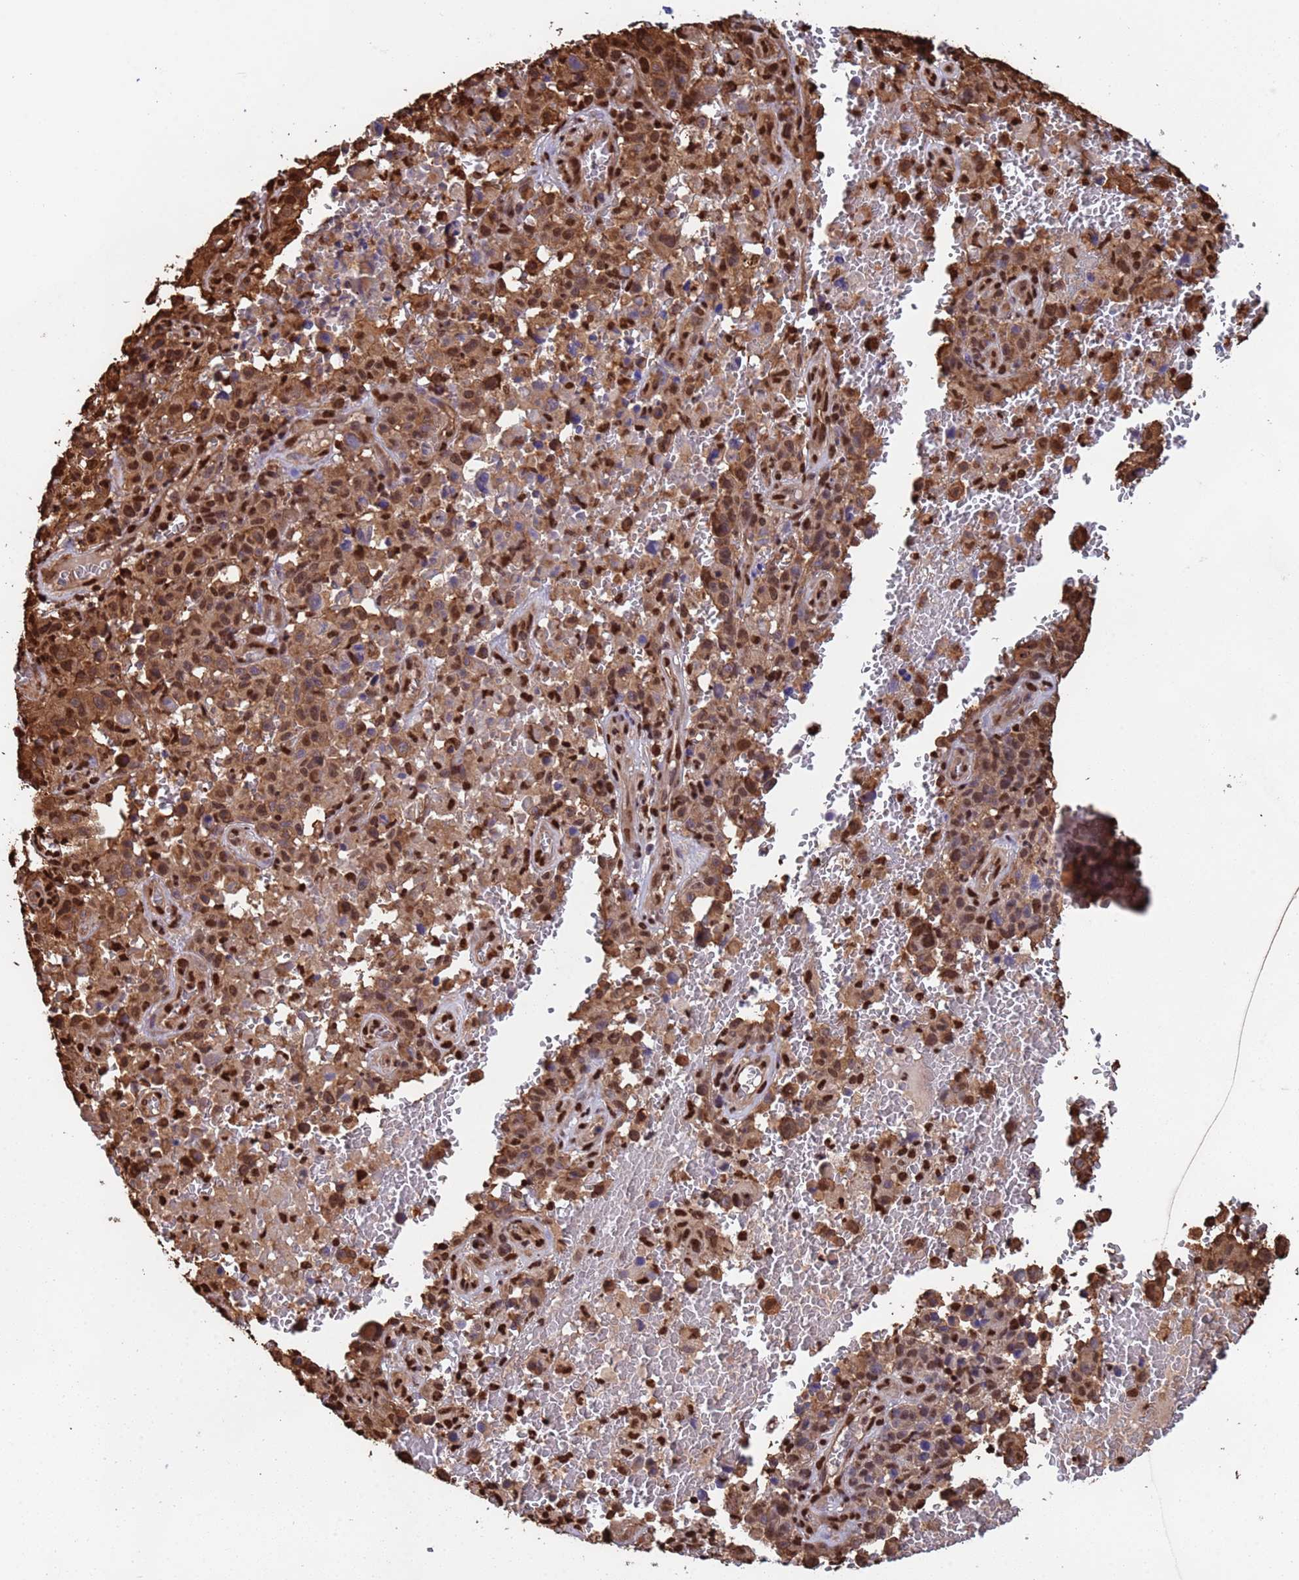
{"staining": {"intensity": "strong", "quantity": ">75%", "location": "cytoplasmic/membranous,nuclear"}, "tissue": "melanoma", "cell_type": "Tumor cells", "image_type": "cancer", "snomed": [{"axis": "morphology", "description": "Malignant melanoma, NOS"}, {"axis": "topography", "description": "Skin"}], "caption": "Protein expression analysis of human melanoma reveals strong cytoplasmic/membranous and nuclear staining in about >75% of tumor cells.", "gene": "SUMO4", "patient": {"sex": "female", "age": 82}}